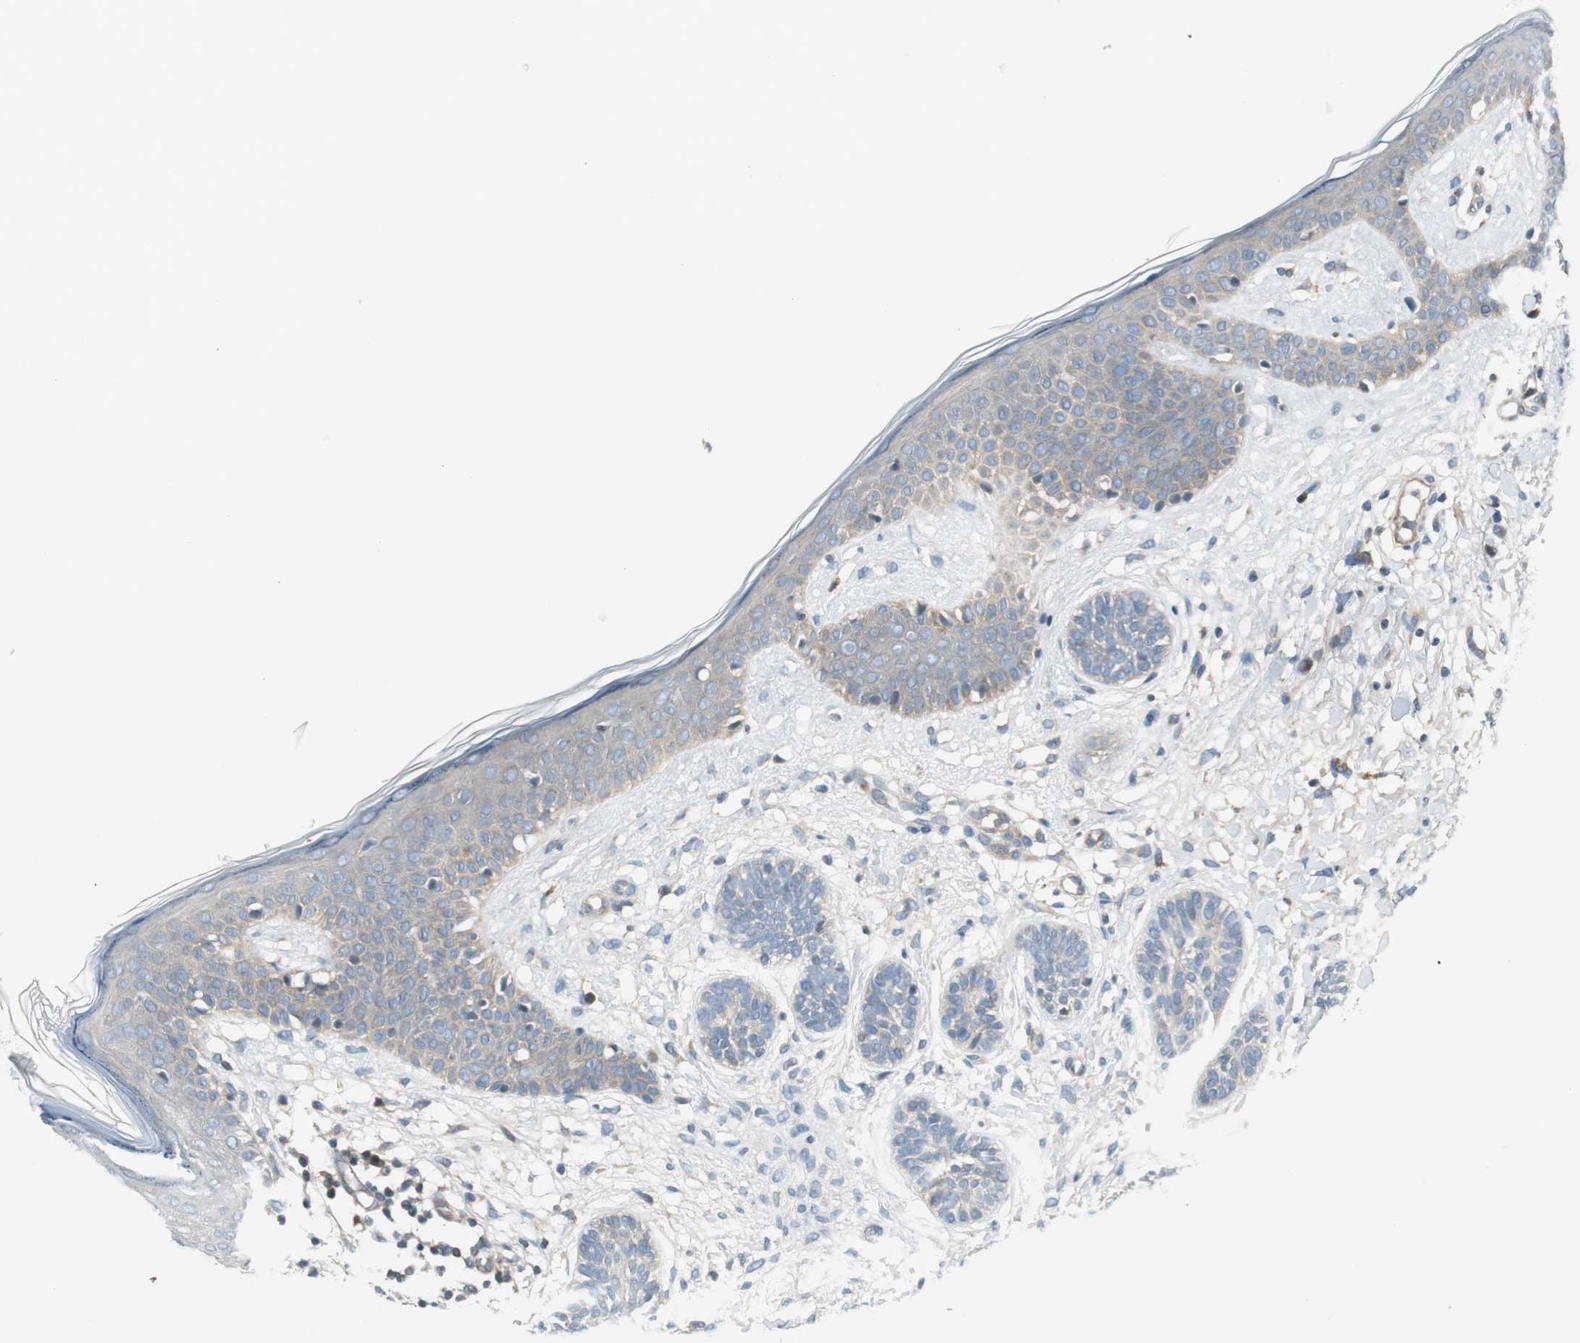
{"staining": {"intensity": "weak", "quantity": ">75%", "location": "cytoplasmic/membranous"}, "tissue": "skin cancer", "cell_type": "Tumor cells", "image_type": "cancer", "snomed": [{"axis": "morphology", "description": "Normal tissue, NOS"}, {"axis": "morphology", "description": "Basal cell carcinoma"}, {"axis": "topography", "description": "Skin"}], "caption": "Protein positivity by IHC displays weak cytoplasmic/membranous expression in approximately >75% of tumor cells in skin cancer.", "gene": "PRKAA1", "patient": {"sex": "male", "age": 63}}